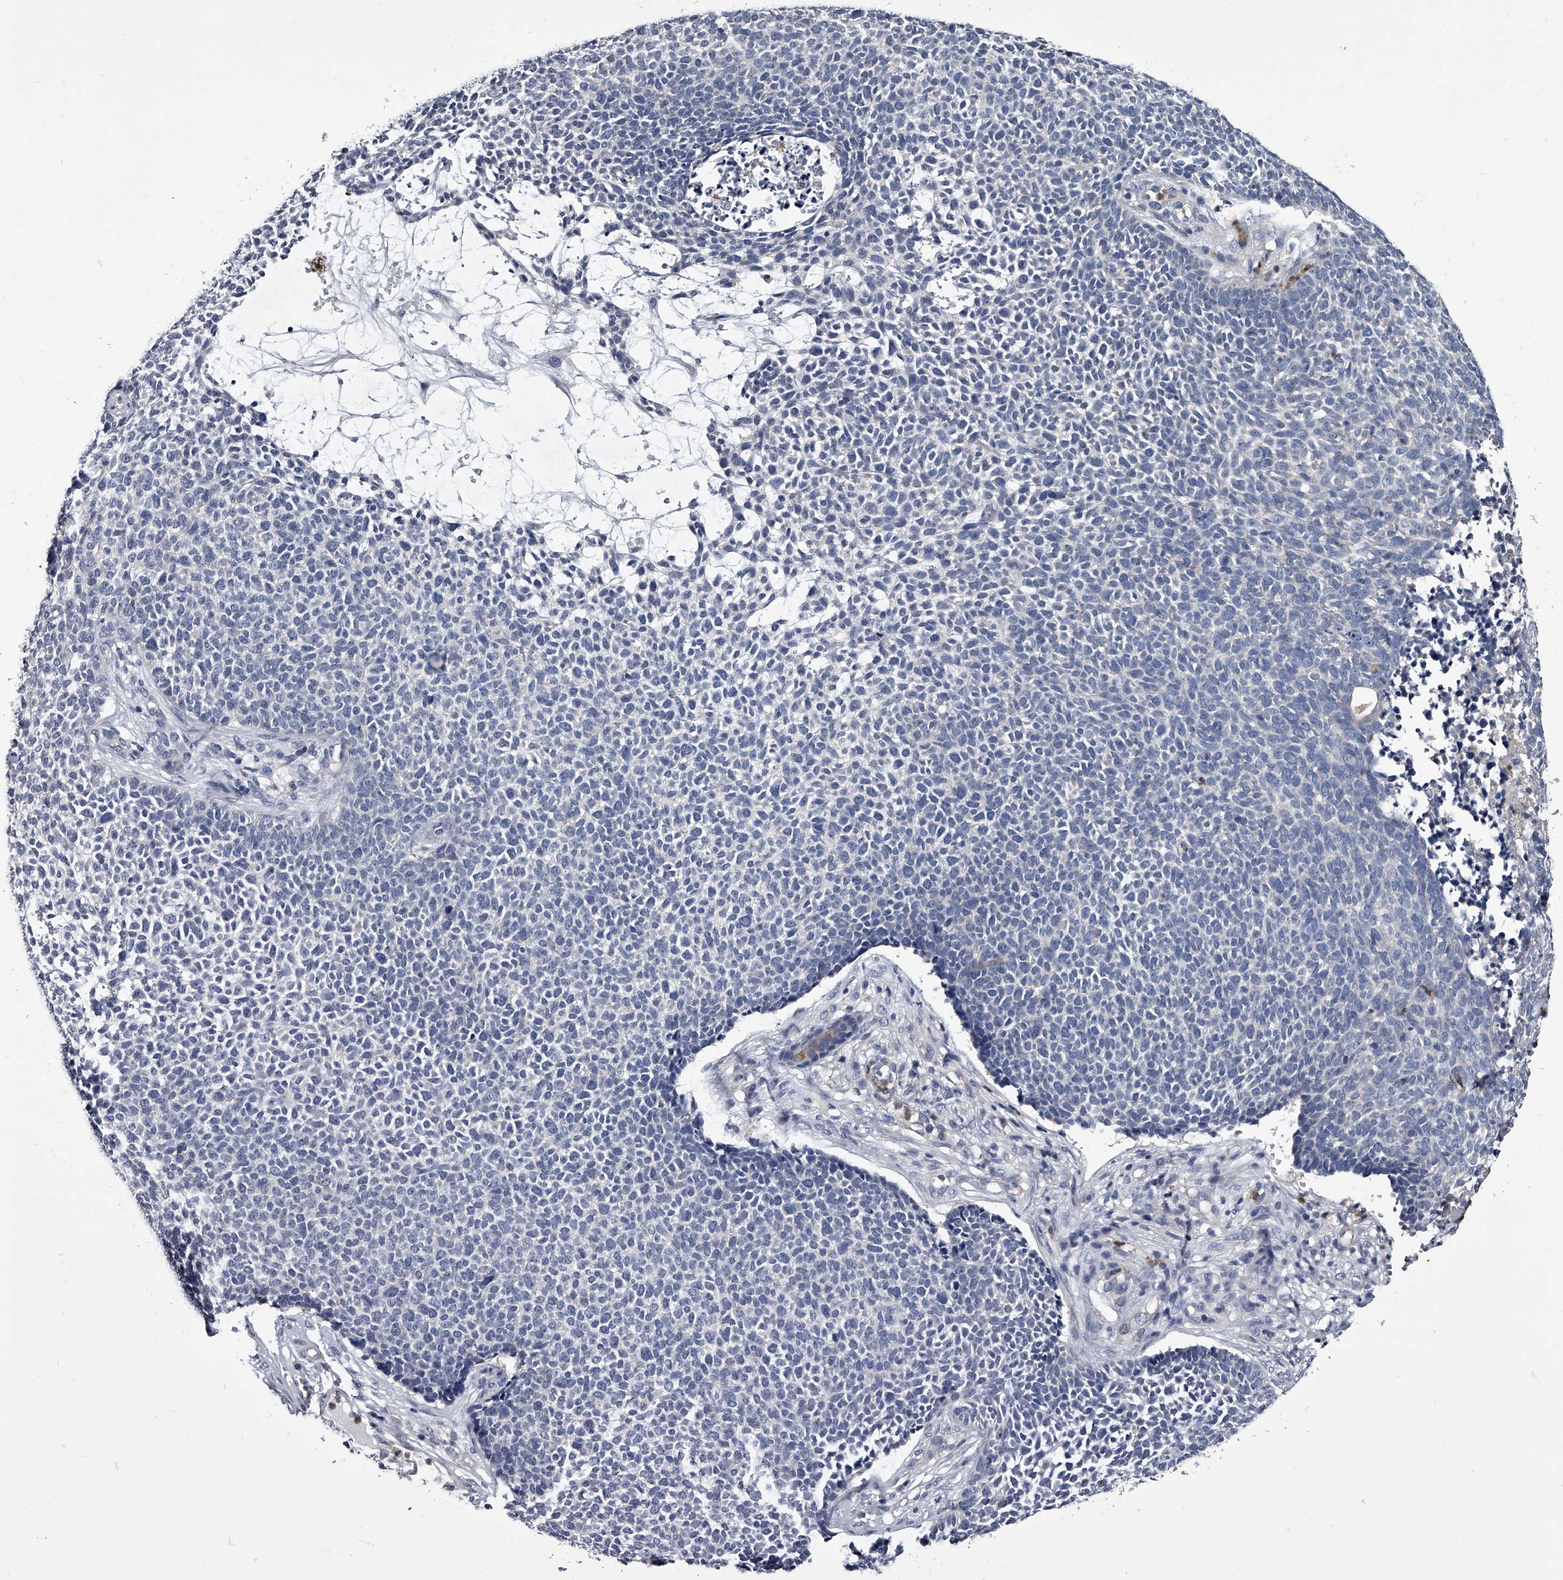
{"staining": {"intensity": "negative", "quantity": "none", "location": "none"}, "tissue": "skin cancer", "cell_type": "Tumor cells", "image_type": "cancer", "snomed": [{"axis": "morphology", "description": "Basal cell carcinoma"}, {"axis": "topography", "description": "Skin"}], "caption": "This is an IHC histopathology image of skin cancer. There is no positivity in tumor cells.", "gene": "GAPVD1", "patient": {"sex": "female", "age": 84}}